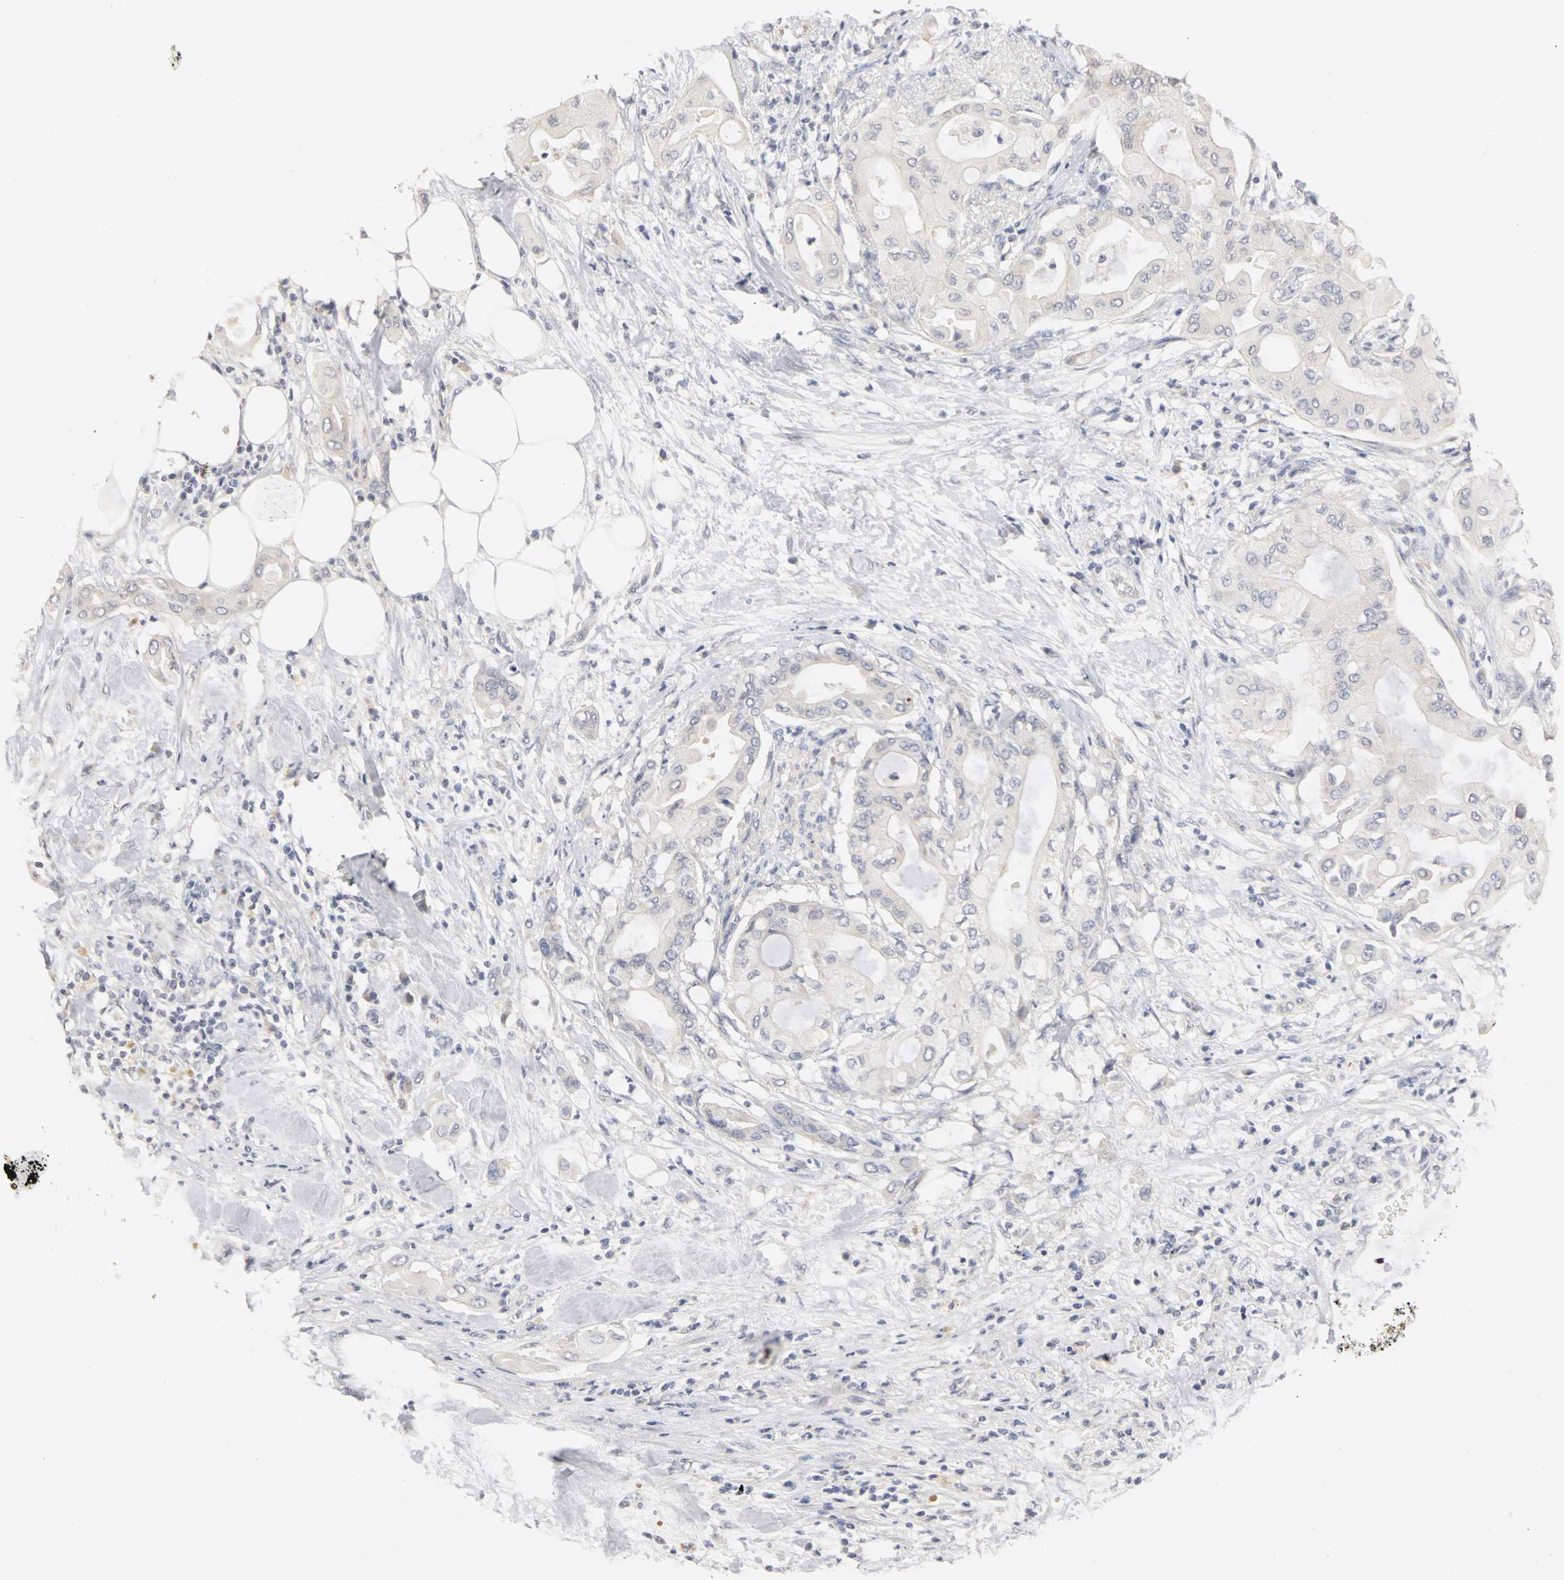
{"staining": {"intensity": "negative", "quantity": "none", "location": "none"}, "tissue": "pancreatic cancer", "cell_type": "Tumor cells", "image_type": "cancer", "snomed": [{"axis": "morphology", "description": "Adenocarcinoma, NOS"}, {"axis": "morphology", "description": "Adenocarcinoma, metastatic, NOS"}, {"axis": "topography", "description": "Lymph node"}, {"axis": "topography", "description": "Pancreas"}, {"axis": "topography", "description": "Duodenum"}], "caption": "IHC image of neoplastic tissue: metastatic adenocarcinoma (pancreatic) stained with DAB (3,3'-diaminobenzidine) demonstrates no significant protein positivity in tumor cells.", "gene": "PGR", "patient": {"sex": "female", "age": 64}}